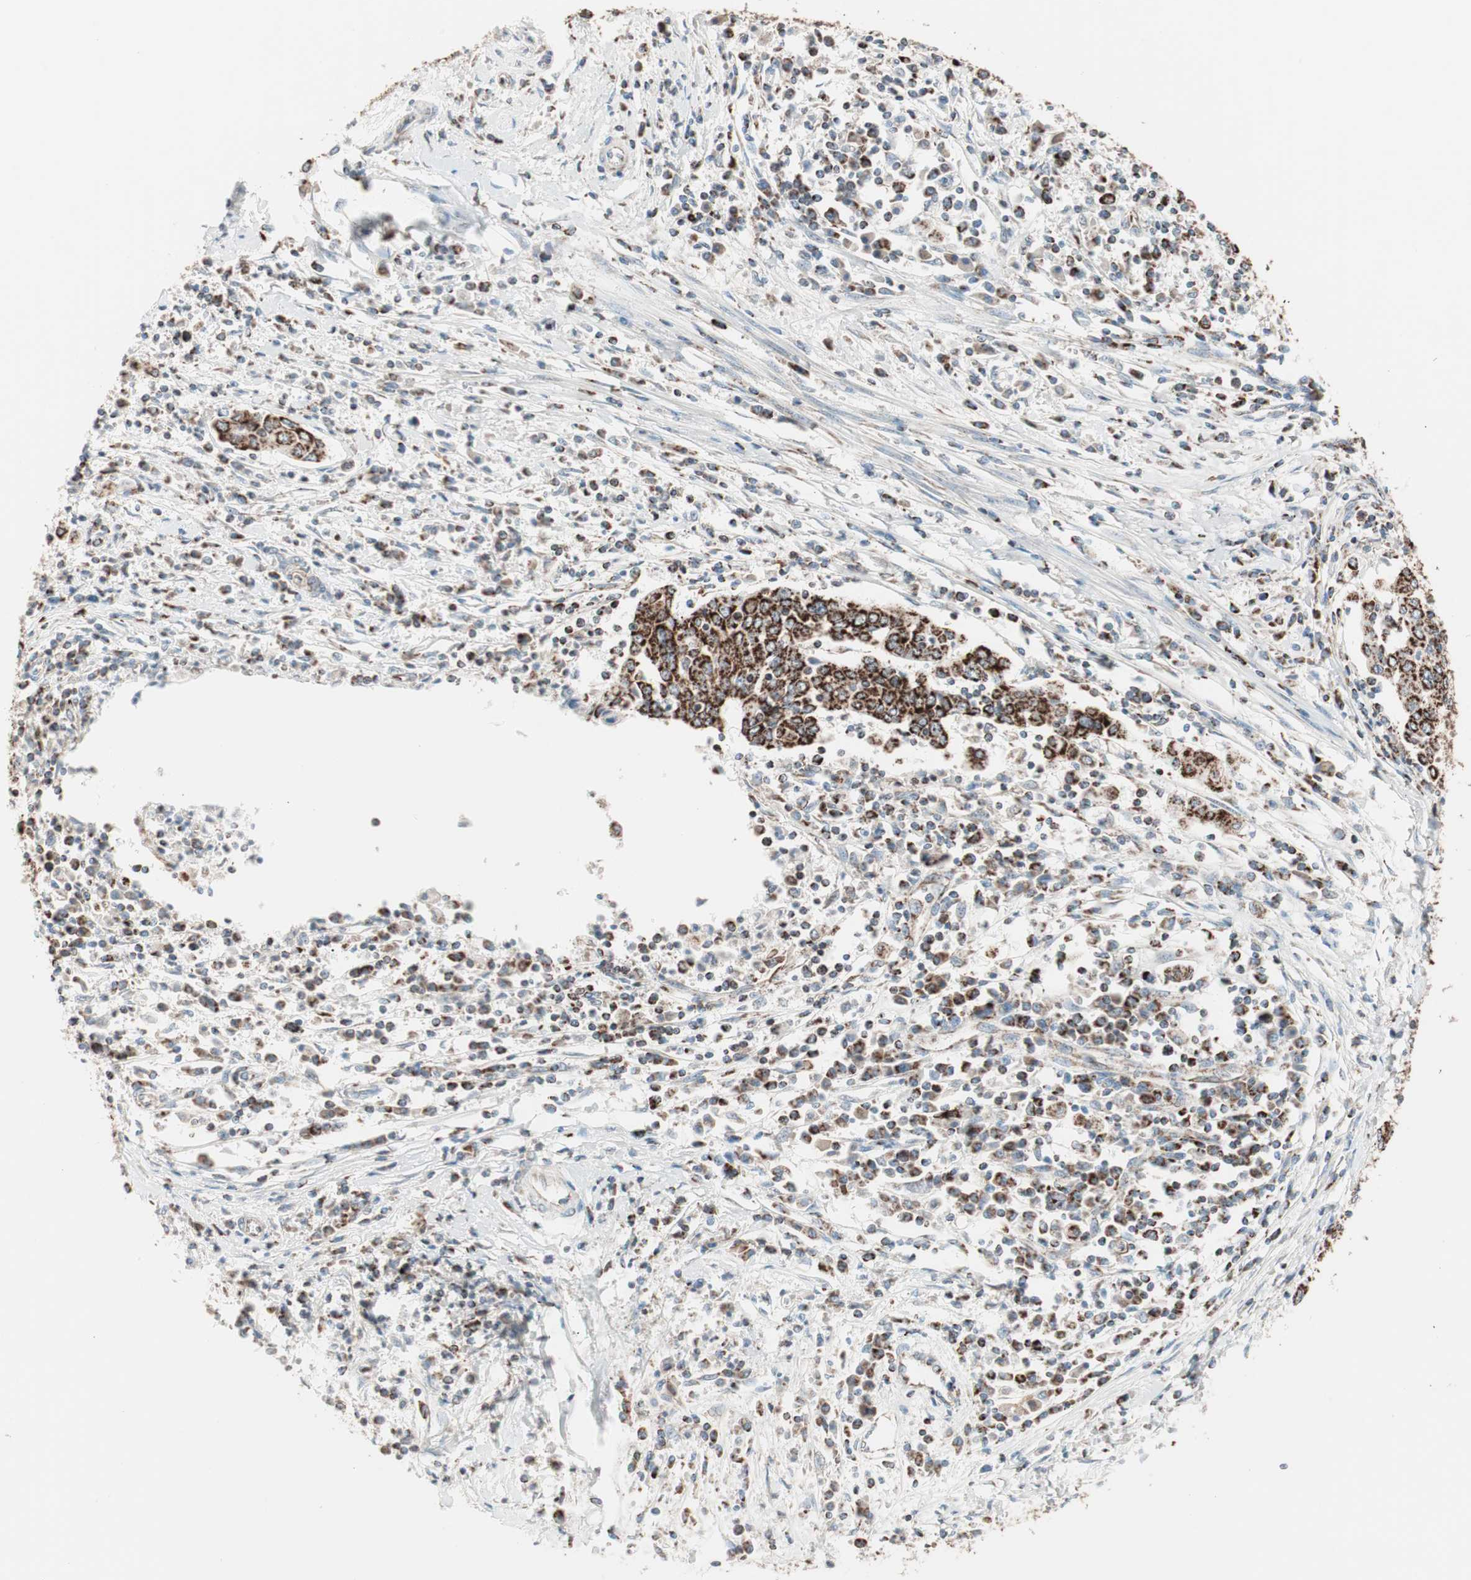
{"staining": {"intensity": "strong", "quantity": ">75%", "location": "cytoplasmic/membranous"}, "tissue": "cervical cancer", "cell_type": "Tumor cells", "image_type": "cancer", "snomed": [{"axis": "morphology", "description": "Squamous cell carcinoma, NOS"}, {"axis": "topography", "description": "Cervix"}], "caption": "IHC of human squamous cell carcinoma (cervical) shows high levels of strong cytoplasmic/membranous expression in about >75% of tumor cells.", "gene": "TOMM20", "patient": {"sex": "female", "age": 40}}